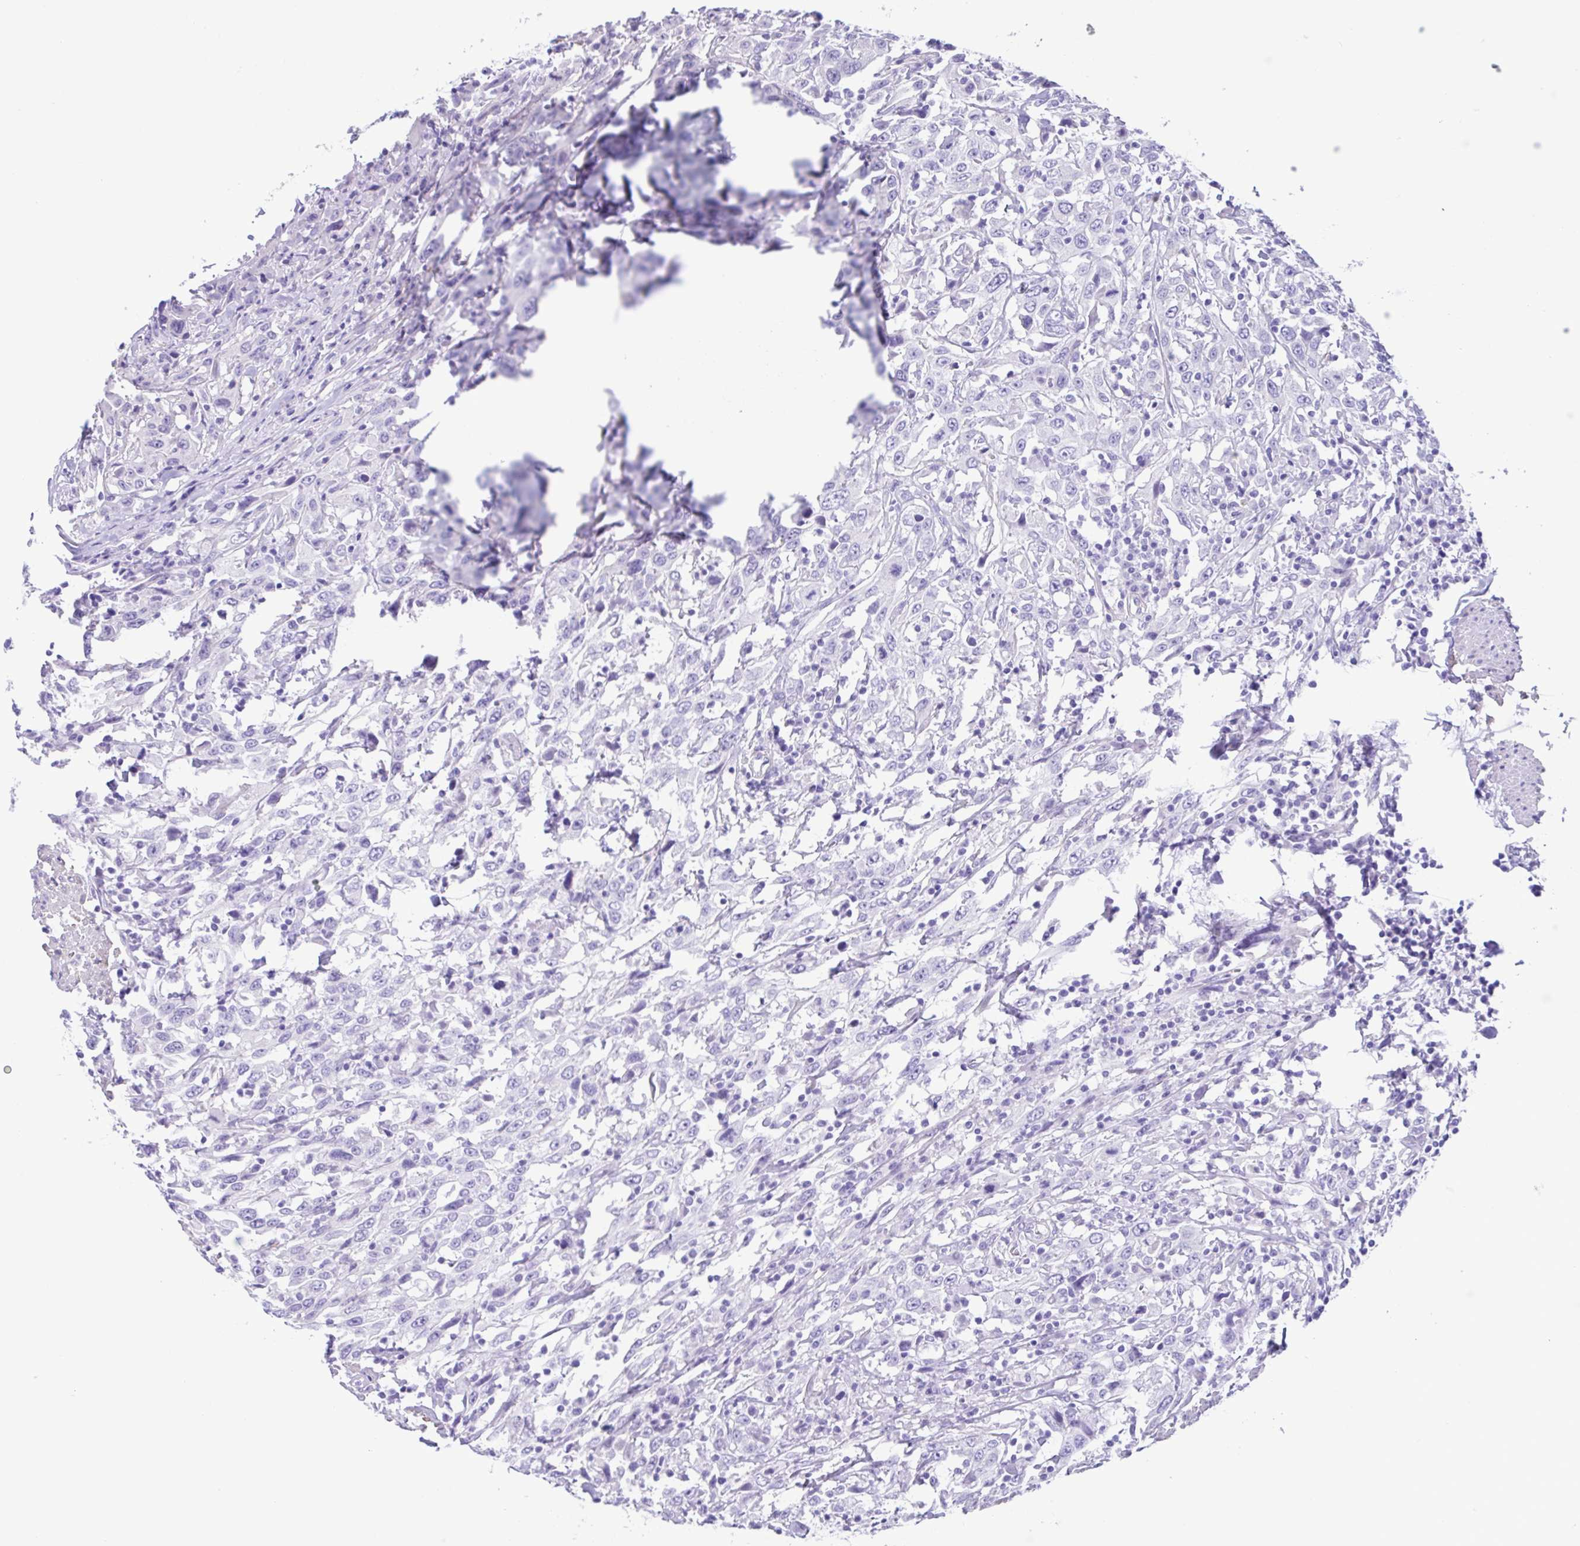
{"staining": {"intensity": "negative", "quantity": "none", "location": "none"}, "tissue": "urothelial cancer", "cell_type": "Tumor cells", "image_type": "cancer", "snomed": [{"axis": "morphology", "description": "Urothelial carcinoma, High grade"}, {"axis": "topography", "description": "Urinary bladder"}], "caption": "IHC photomicrograph of neoplastic tissue: urothelial cancer stained with DAB (3,3'-diaminobenzidine) reveals no significant protein positivity in tumor cells.", "gene": "CYP11B1", "patient": {"sex": "male", "age": 61}}